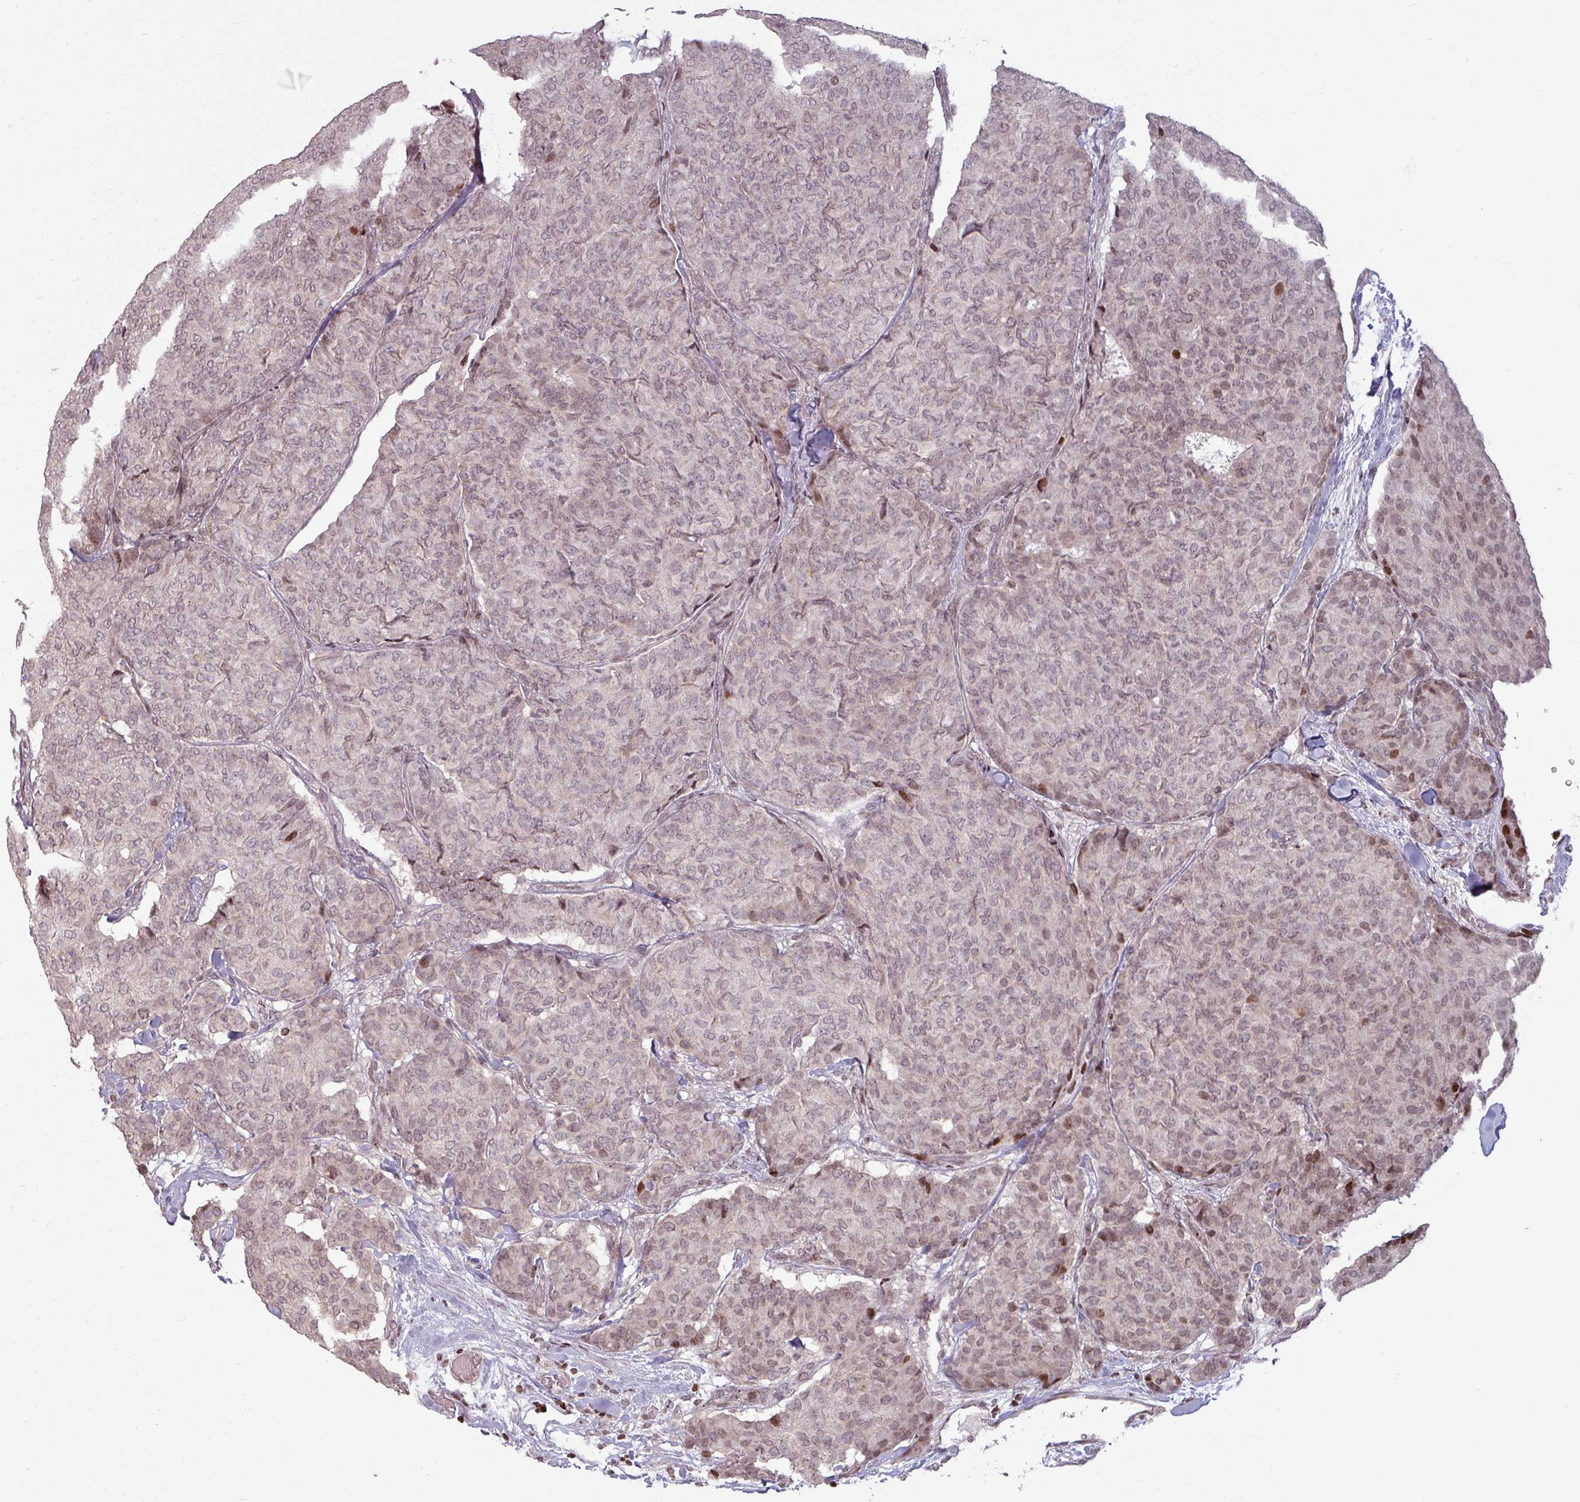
{"staining": {"intensity": "weak", "quantity": "25%-75%", "location": "cytoplasmic/membranous,nuclear"}, "tissue": "breast cancer", "cell_type": "Tumor cells", "image_type": "cancer", "snomed": [{"axis": "morphology", "description": "Duct carcinoma"}, {"axis": "topography", "description": "Breast"}], "caption": "Weak cytoplasmic/membranous and nuclear expression is seen in approximately 25%-75% of tumor cells in breast cancer. The staining was performed using DAB, with brown indicating positive protein expression. Nuclei are stained blue with hematoxylin.", "gene": "NCOR1", "patient": {"sex": "female", "age": 75}}